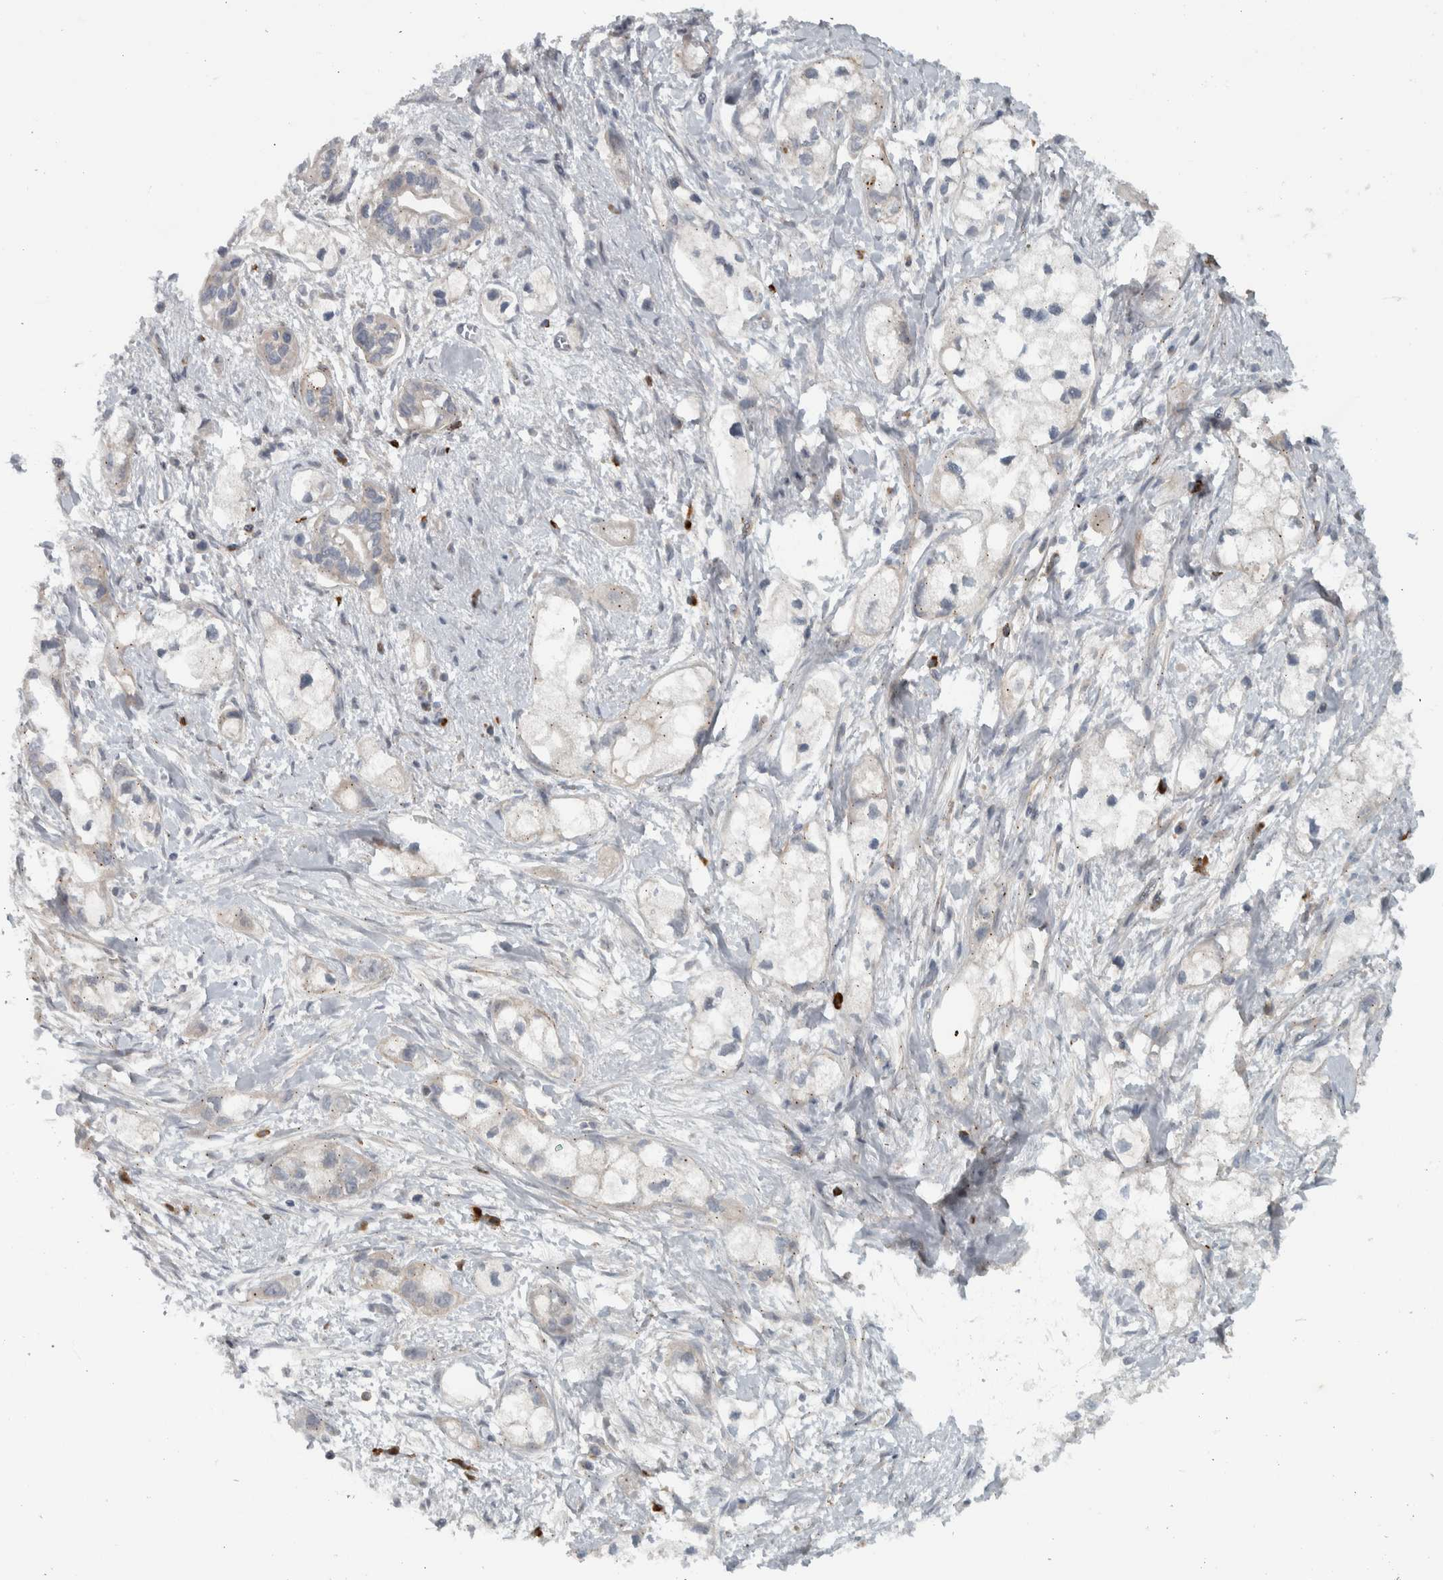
{"staining": {"intensity": "negative", "quantity": "none", "location": "none"}, "tissue": "pancreatic cancer", "cell_type": "Tumor cells", "image_type": "cancer", "snomed": [{"axis": "morphology", "description": "Adenocarcinoma, NOS"}, {"axis": "topography", "description": "Pancreas"}], "caption": "Tumor cells show no significant protein expression in pancreatic cancer.", "gene": "LBHD1", "patient": {"sex": "male", "age": 74}}